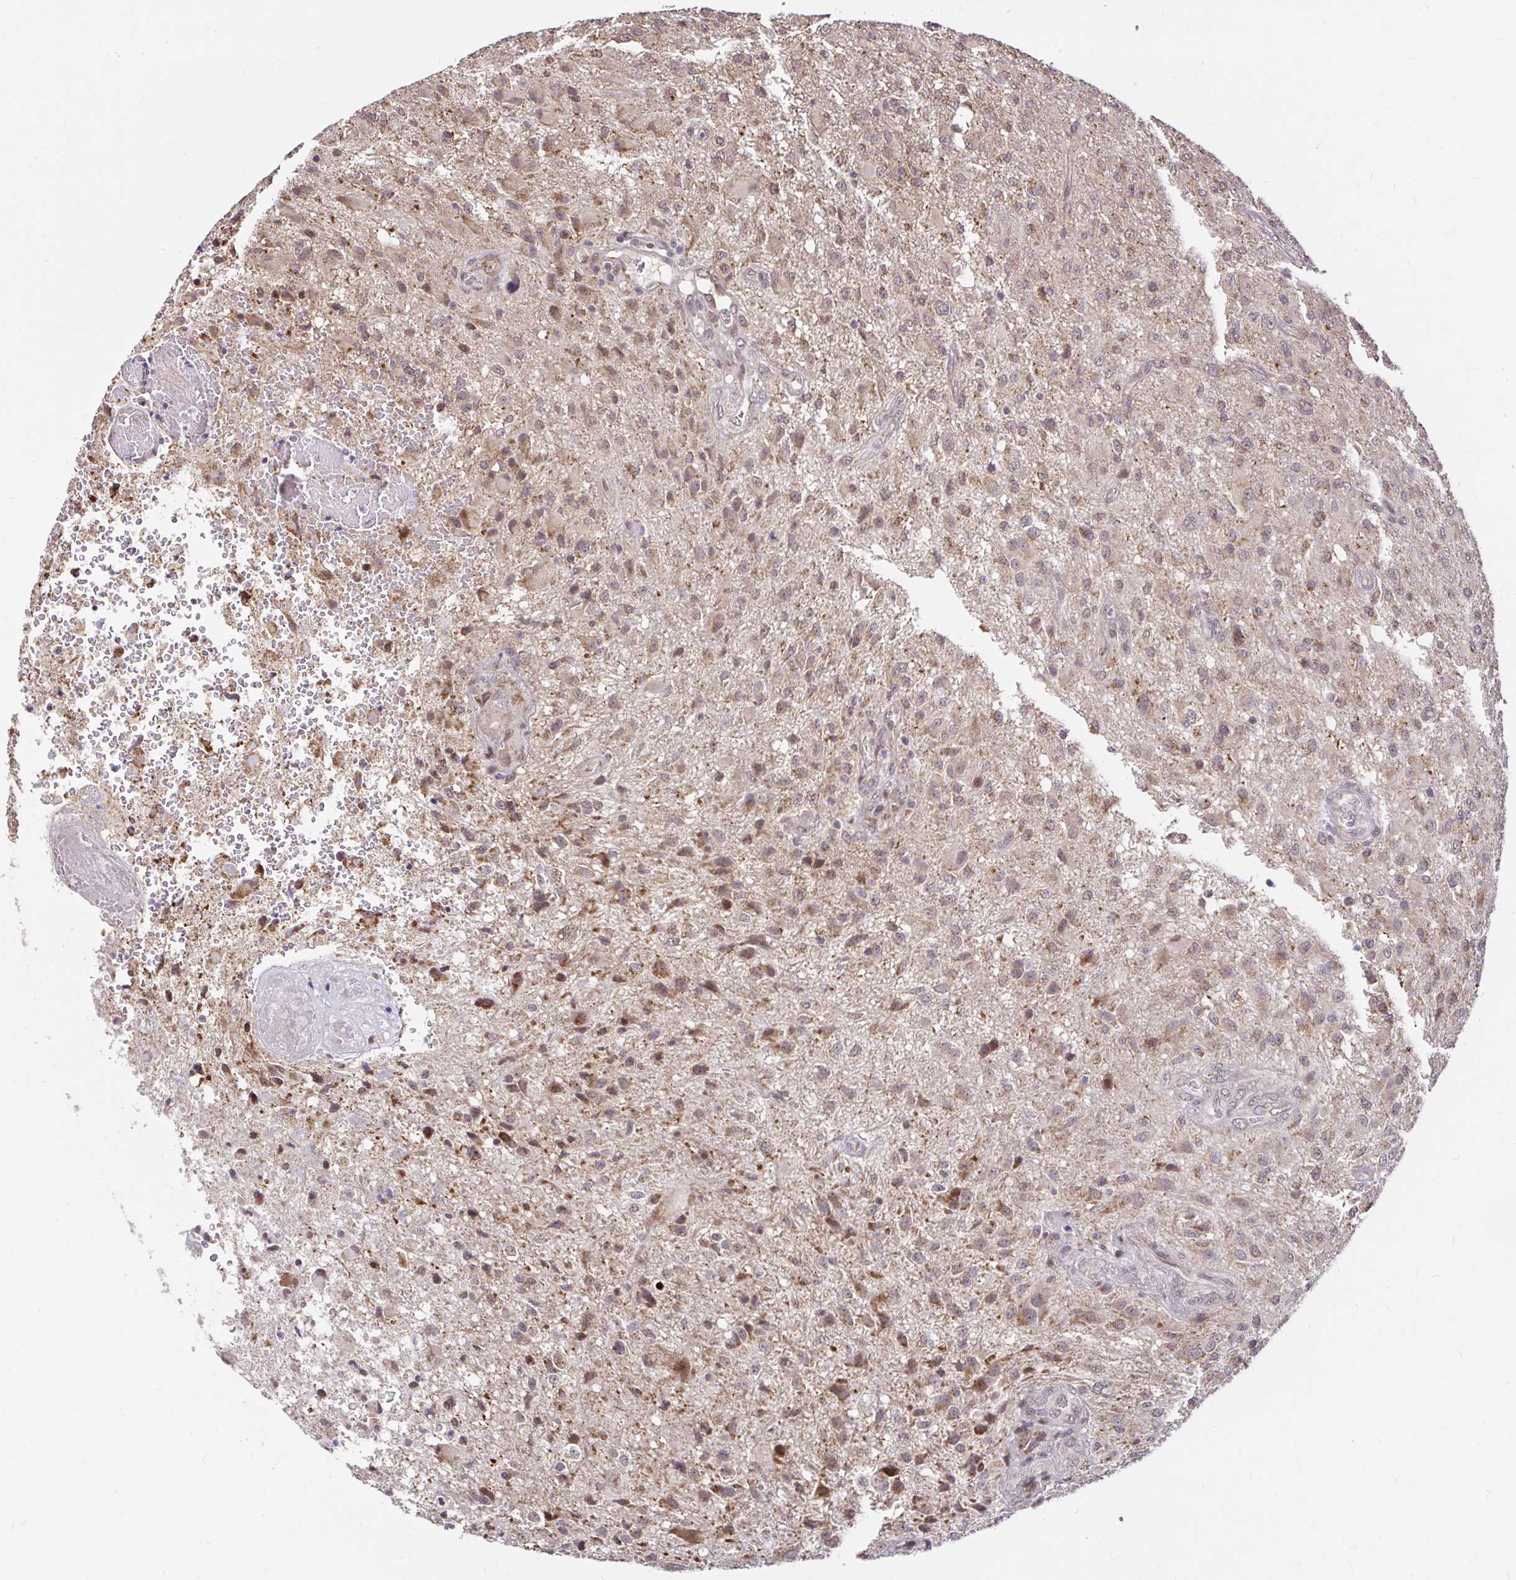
{"staining": {"intensity": "moderate", "quantity": "25%-75%", "location": "cytoplasmic/membranous"}, "tissue": "glioma", "cell_type": "Tumor cells", "image_type": "cancer", "snomed": [{"axis": "morphology", "description": "Glioma, malignant, High grade"}, {"axis": "topography", "description": "Brain"}], "caption": "This micrograph exhibits high-grade glioma (malignant) stained with immunohistochemistry (IHC) to label a protein in brown. The cytoplasmic/membranous of tumor cells show moderate positivity for the protein. Nuclei are counter-stained blue.", "gene": "TIMM50", "patient": {"sex": "male", "age": 53}}